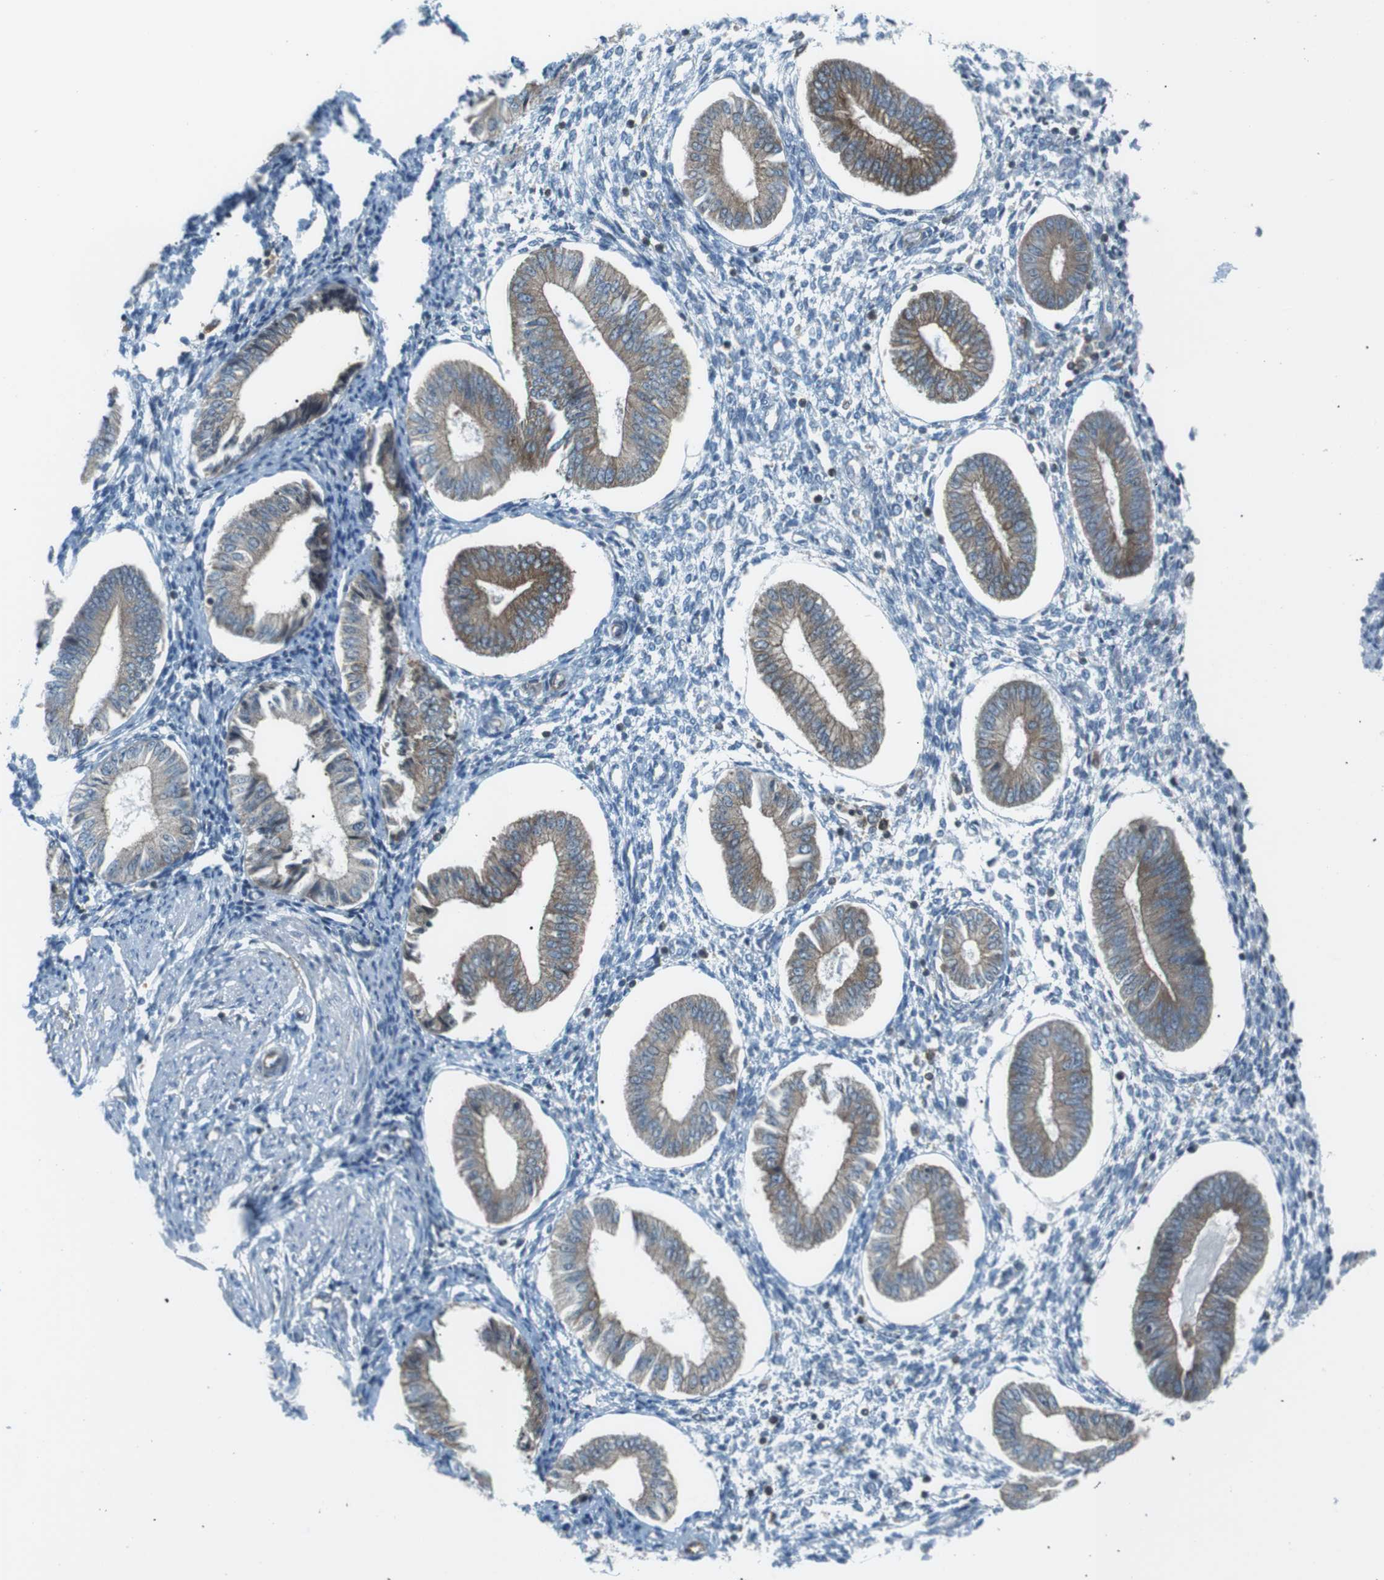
{"staining": {"intensity": "negative", "quantity": "none", "location": "none"}, "tissue": "endometrium", "cell_type": "Cells in endometrial stroma", "image_type": "normal", "snomed": [{"axis": "morphology", "description": "Normal tissue, NOS"}, {"axis": "topography", "description": "Endometrium"}], "caption": "This is a photomicrograph of immunohistochemistry (IHC) staining of benign endometrium, which shows no staining in cells in endometrial stroma.", "gene": "FLII", "patient": {"sex": "female", "age": 50}}